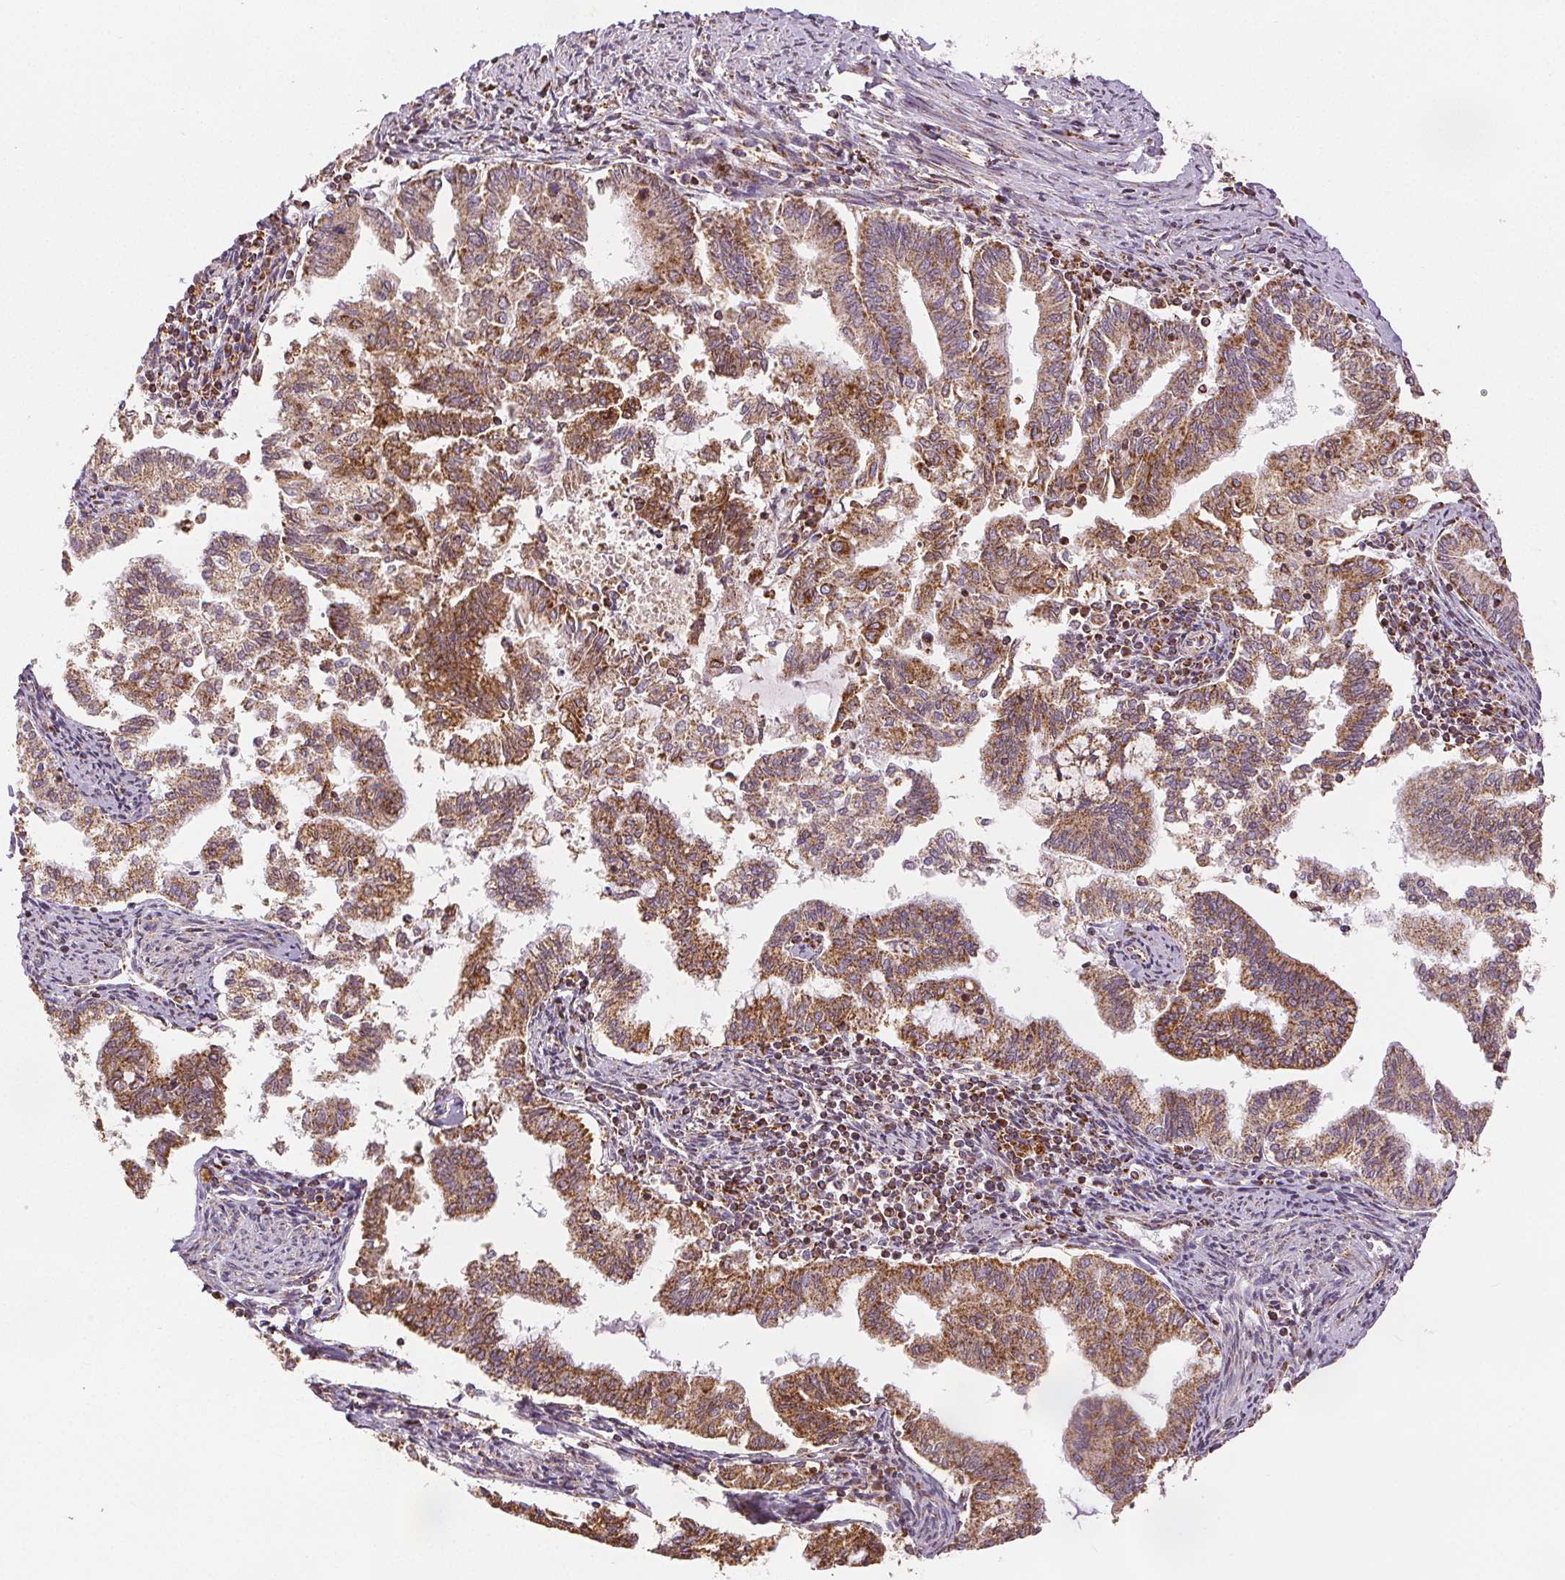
{"staining": {"intensity": "strong", "quantity": ">75%", "location": "cytoplasmic/membranous"}, "tissue": "endometrial cancer", "cell_type": "Tumor cells", "image_type": "cancer", "snomed": [{"axis": "morphology", "description": "Adenocarcinoma, NOS"}, {"axis": "topography", "description": "Endometrium"}], "caption": "This histopathology image displays IHC staining of human endometrial adenocarcinoma, with high strong cytoplasmic/membranous positivity in about >75% of tumor cells.", "gene": "SDHB", "patient": {"sex": "female", "age": 79}}